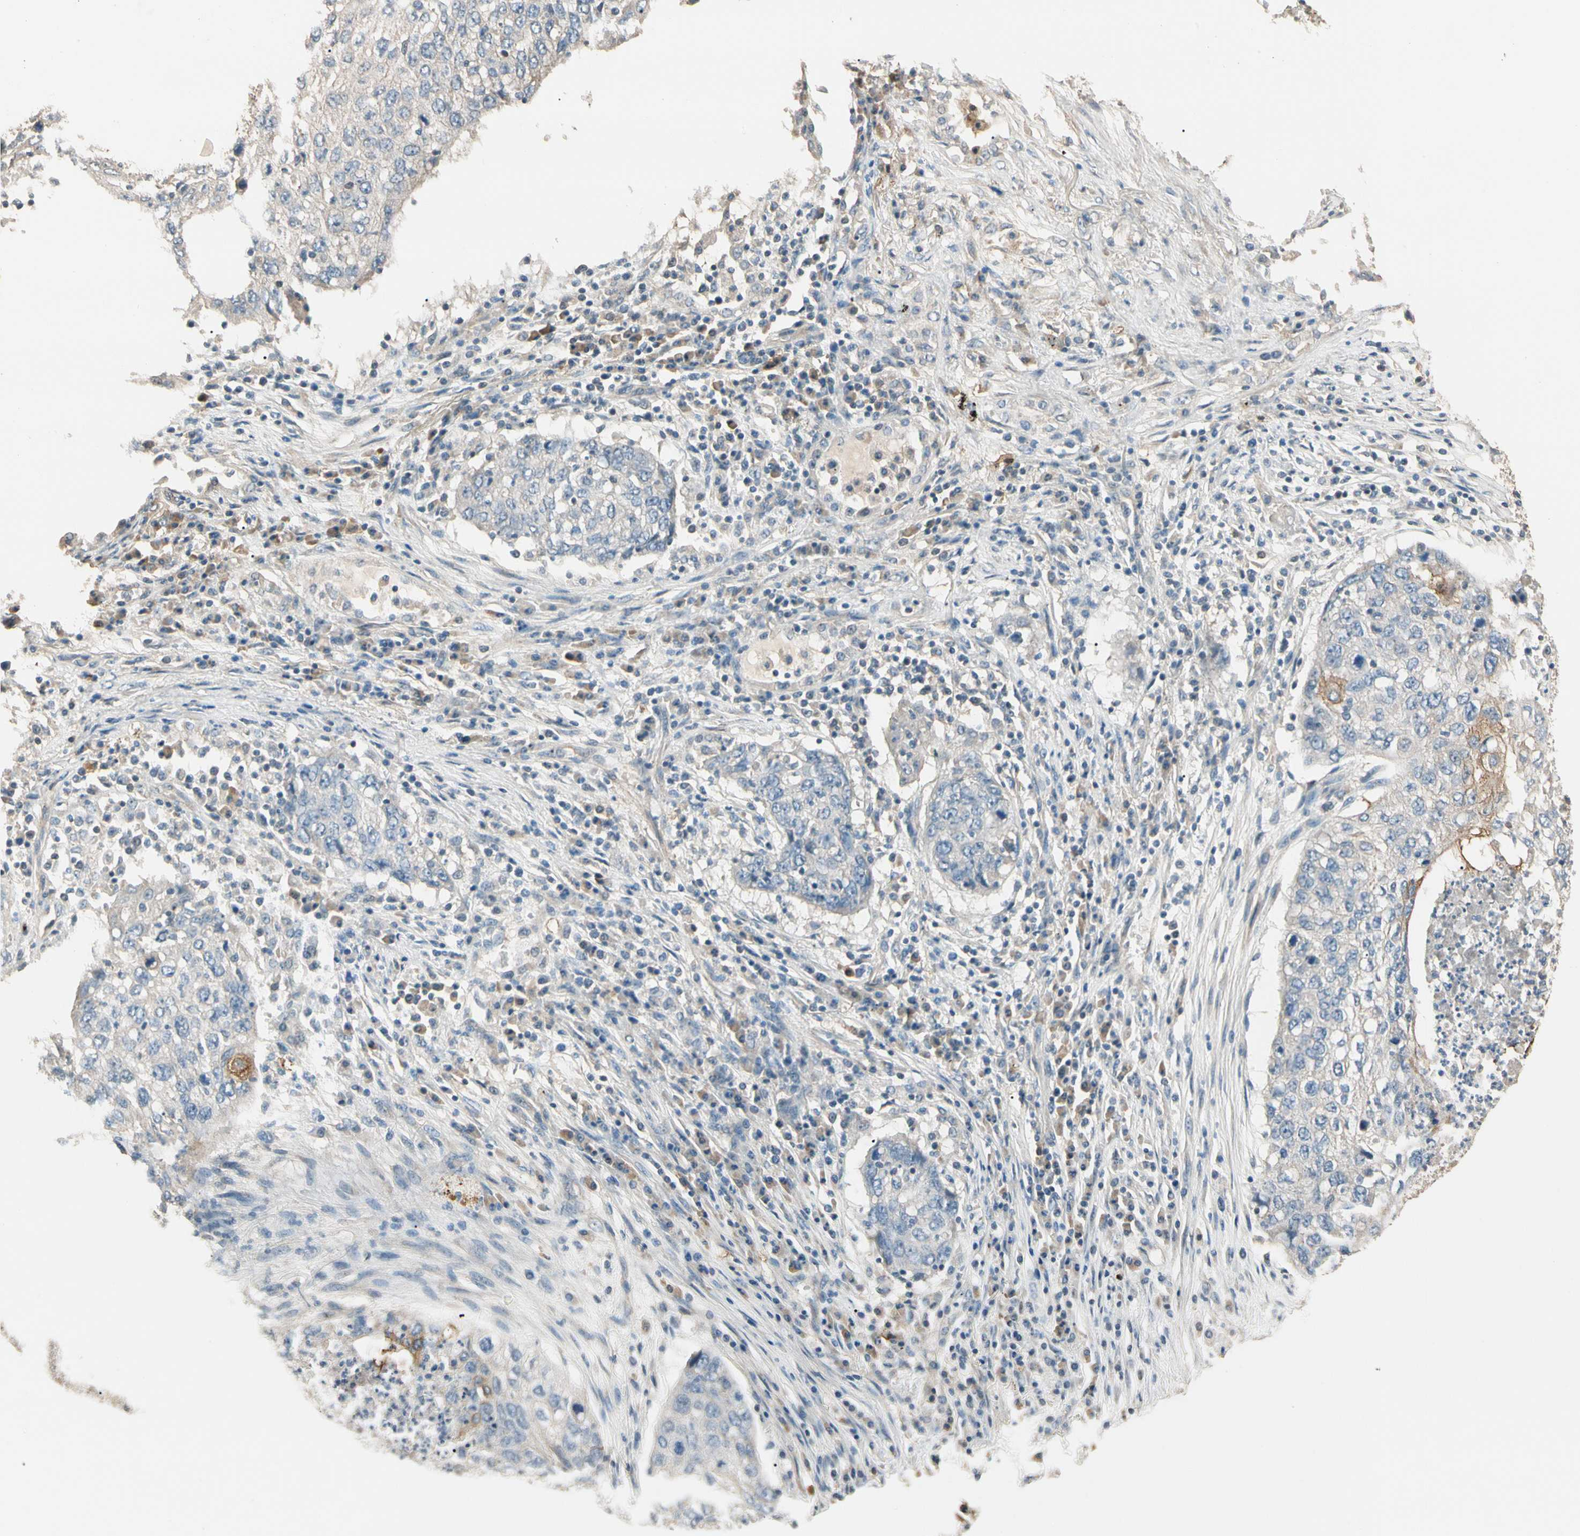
{"staining": {"intensity": "weak", "quantity": "<25%", "location": "cytoplasmic/membranous"}, "tissue": "lung cancer", "cell_type": "Tumor cells", "image_type": "cancer", "snomed": [{"axis": "morphology", "description": "Squamous cell carcinoma, NOS"}, {"axis": "topography", "description": "Lung"}], "caption": "This is a histopathology image of IHC staining of lung squamous cell carcinoma, which shows no positivity in tumor cells.", "gene": "CDH6", "patient": {"sex": "female", "age": 63}}